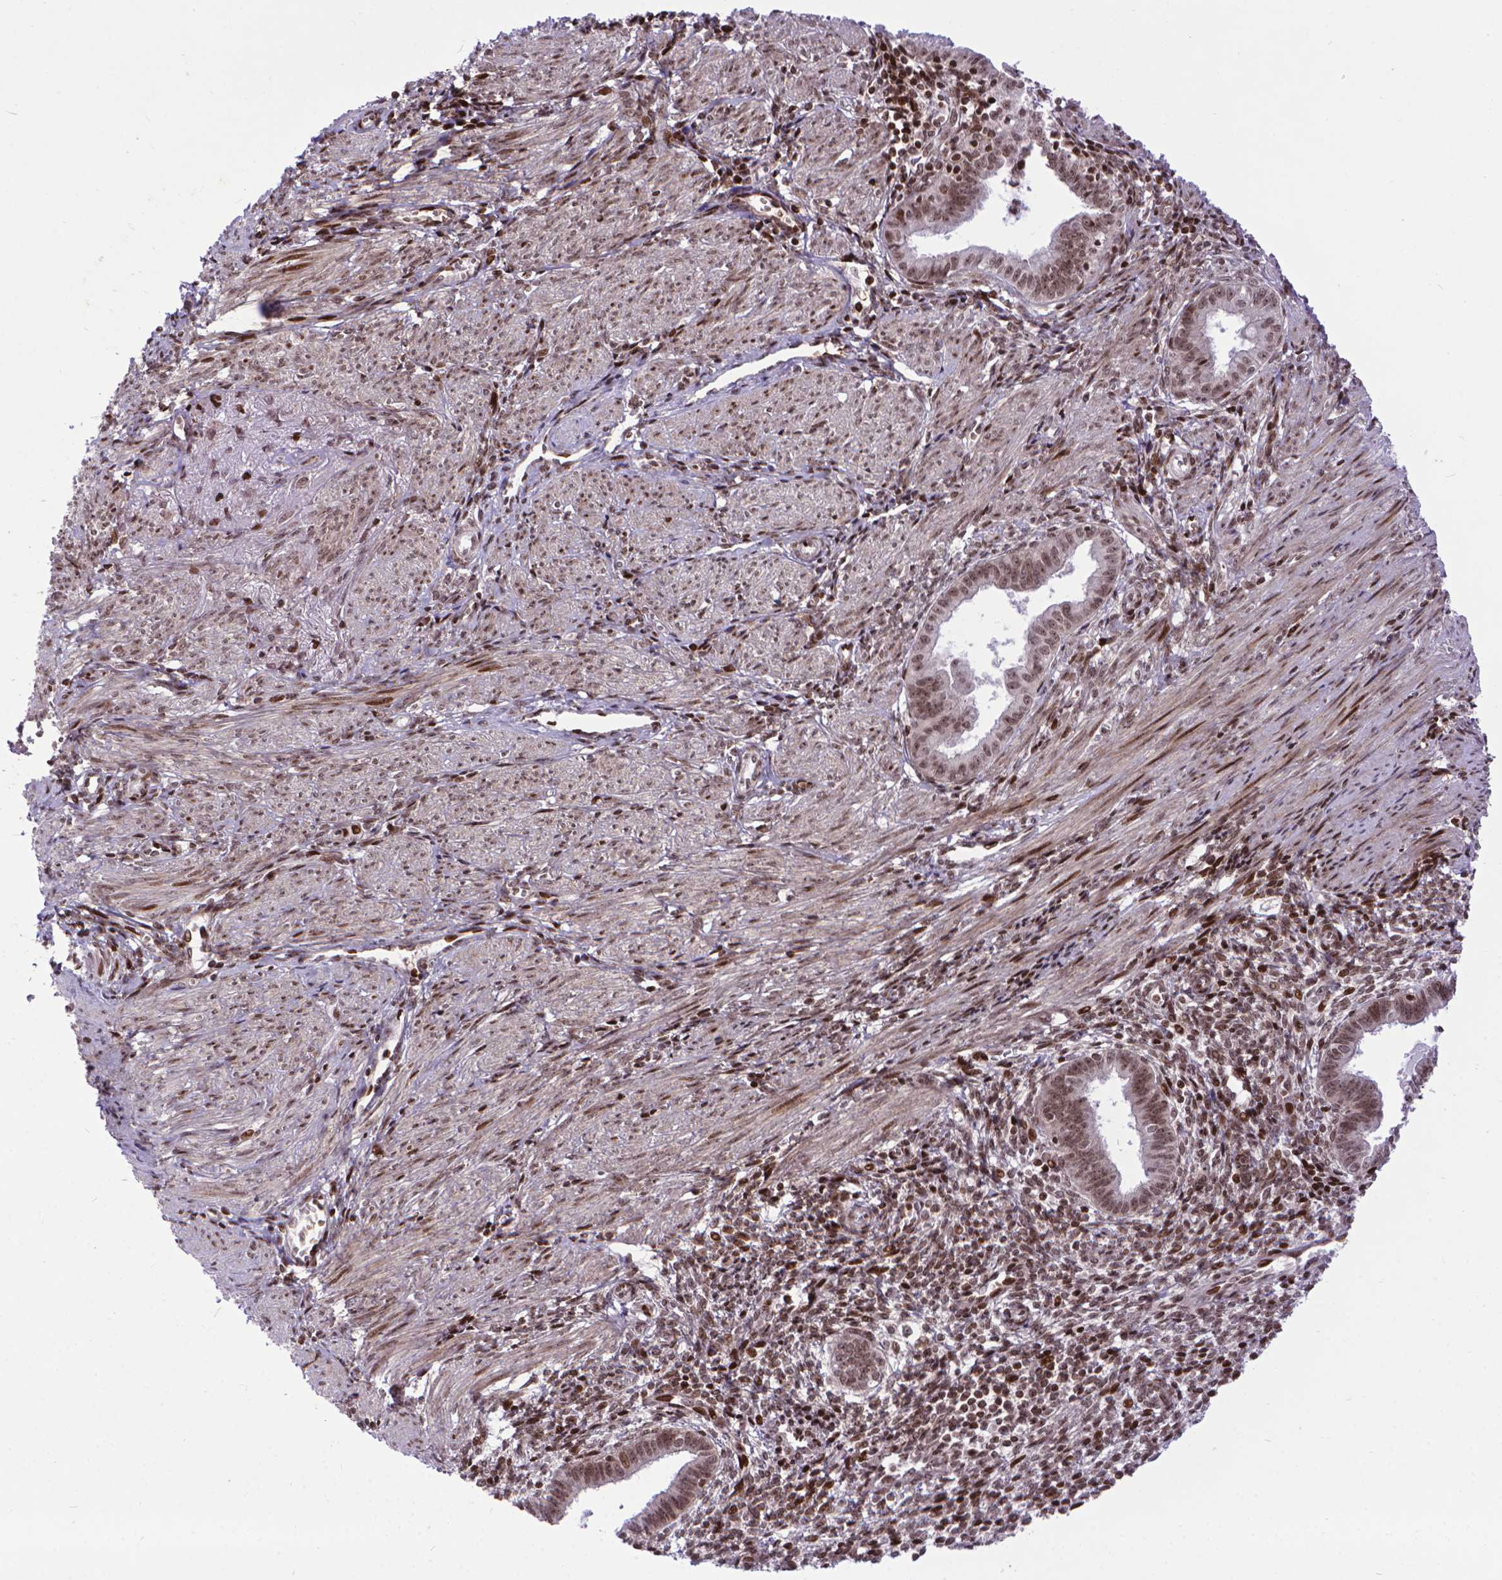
{"staining": {"intensity": "moderate", "quantity": ">75%", "location": "nuclear"}, "tissue": "endometrium", "cell_type": "Cells in endometrial stroma", "image_type": "normal", "snomed": [{"axis": "morphology", "description": "Normal tissue, NOS"}, {"axis": "topography", "description": "Endometrium"}], "caption": "Moderate nuclear staining is seen in about >75% of cells in endometrial stroma in unremarkable endometrium.", "gene": "AMER1", "patient": {"sex": "female", "age": 37}}